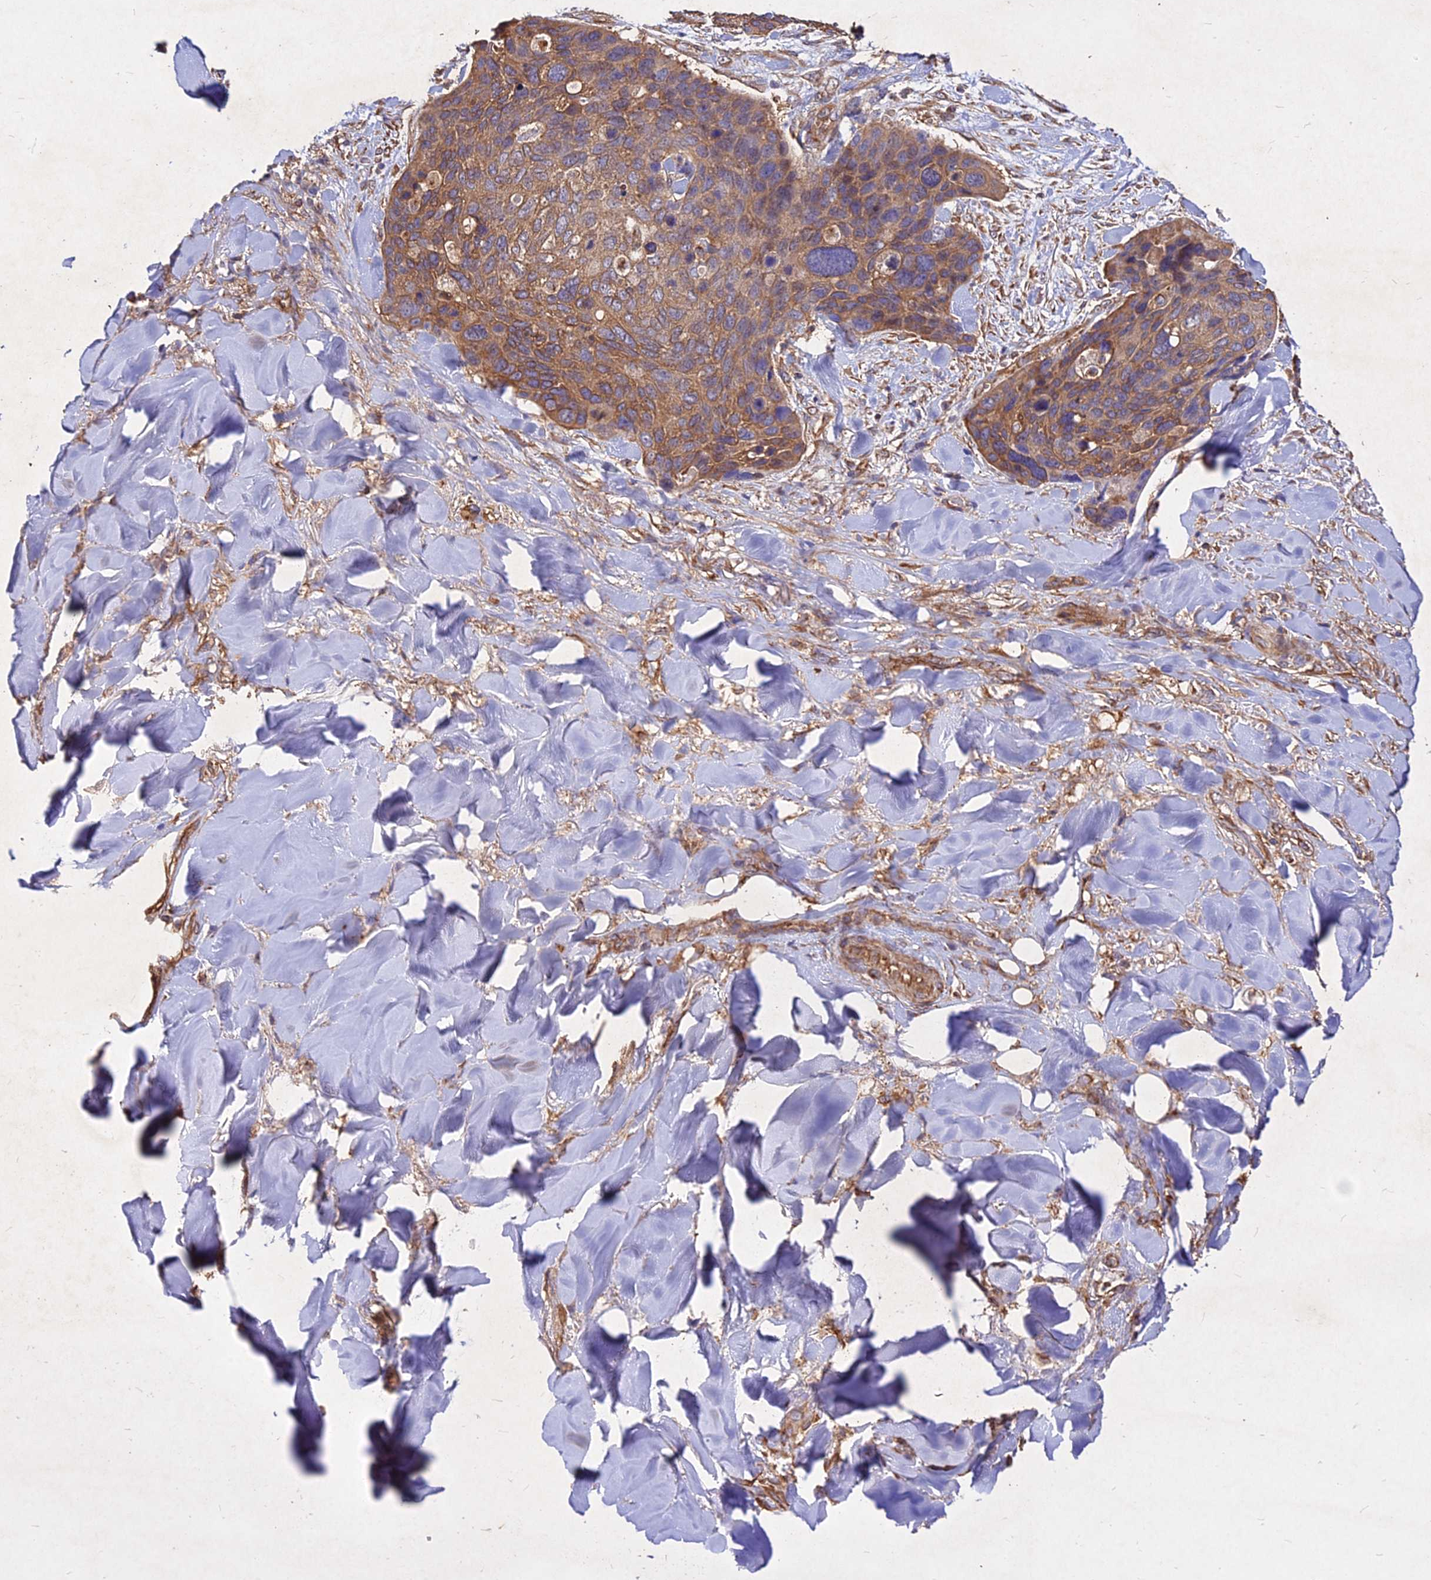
{"staining": {"intensity": "moderate", "quantity": "25%-75%", "location": "cytoplasmic/membranous"}, "tissue": "skin cancer", "cell_type": "Tumor cells", "image_type": "cancer", "snomed": [{"axis": "morphology", "description": "Basal cell carcinoma"}, {"axis": "topography", "description": "Skin"}], "caption": "Tumor cells show moderate cytoplasmic/membranous staining in about 25%-75% of cells in skin cancer. The staining was performed using DAB, with brown indicating positive protein expression. Nuclei are stained blue with hematoxylin.", "gene": "SKA1", "patient": {"sex": "female", "age": 74}}